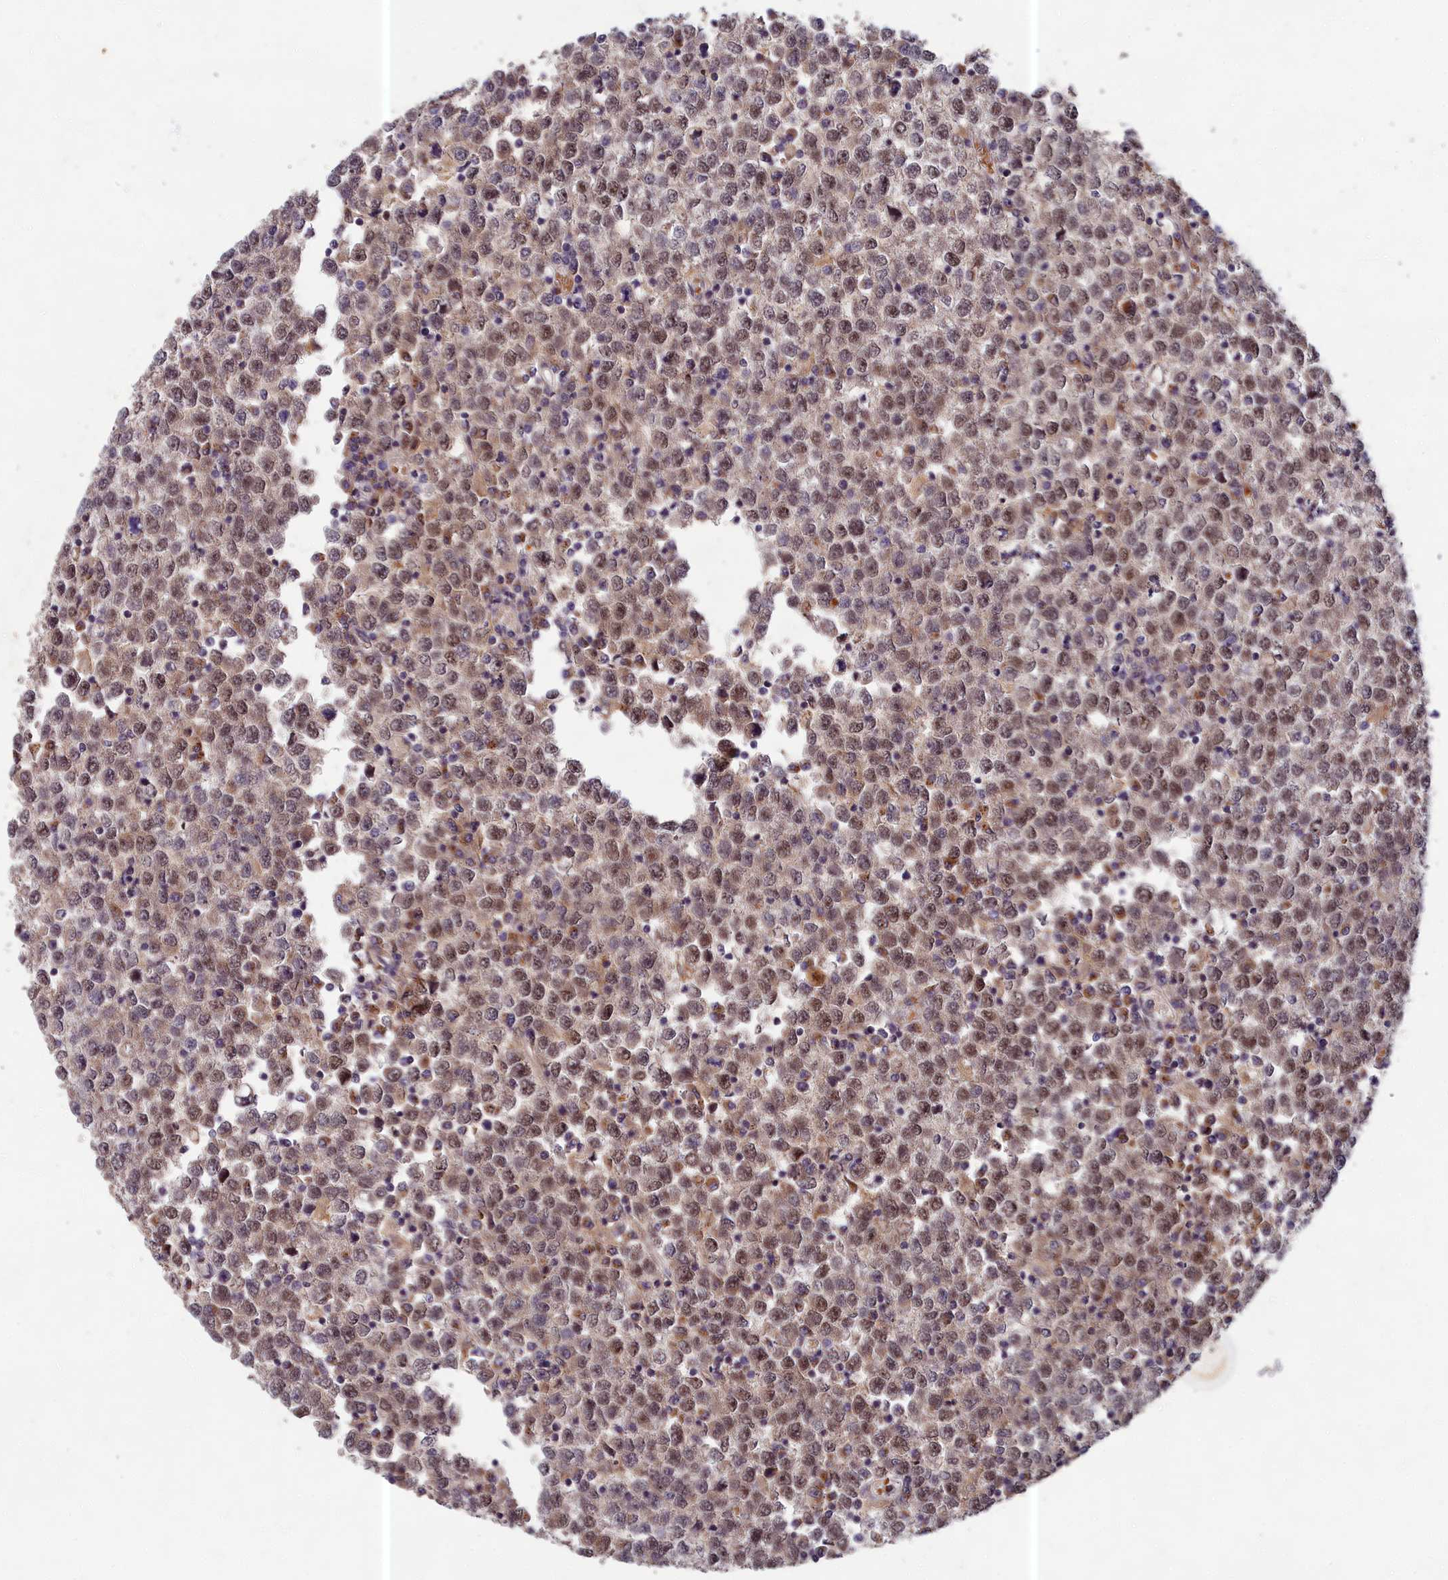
{"staining": {"intensity": "weak", "quantity": ">75%", "location": "nuclear"}, "tissue": "testis cancer", "cell_type": "Tumor cells", "image_type": "cancer", "snomed": [{"axis": "morphology", "description": "Seminoma, NOS"}, {"axis": "topography", "description": "Testis"}], "caption": "Seminoma (testis) tissue shows weak nuclear positivity in approximately >75% of tumor cells, visualized by immunohistochemistry.", "gene": "EARS2", "patient": {"sex": "male", "age": 65}}